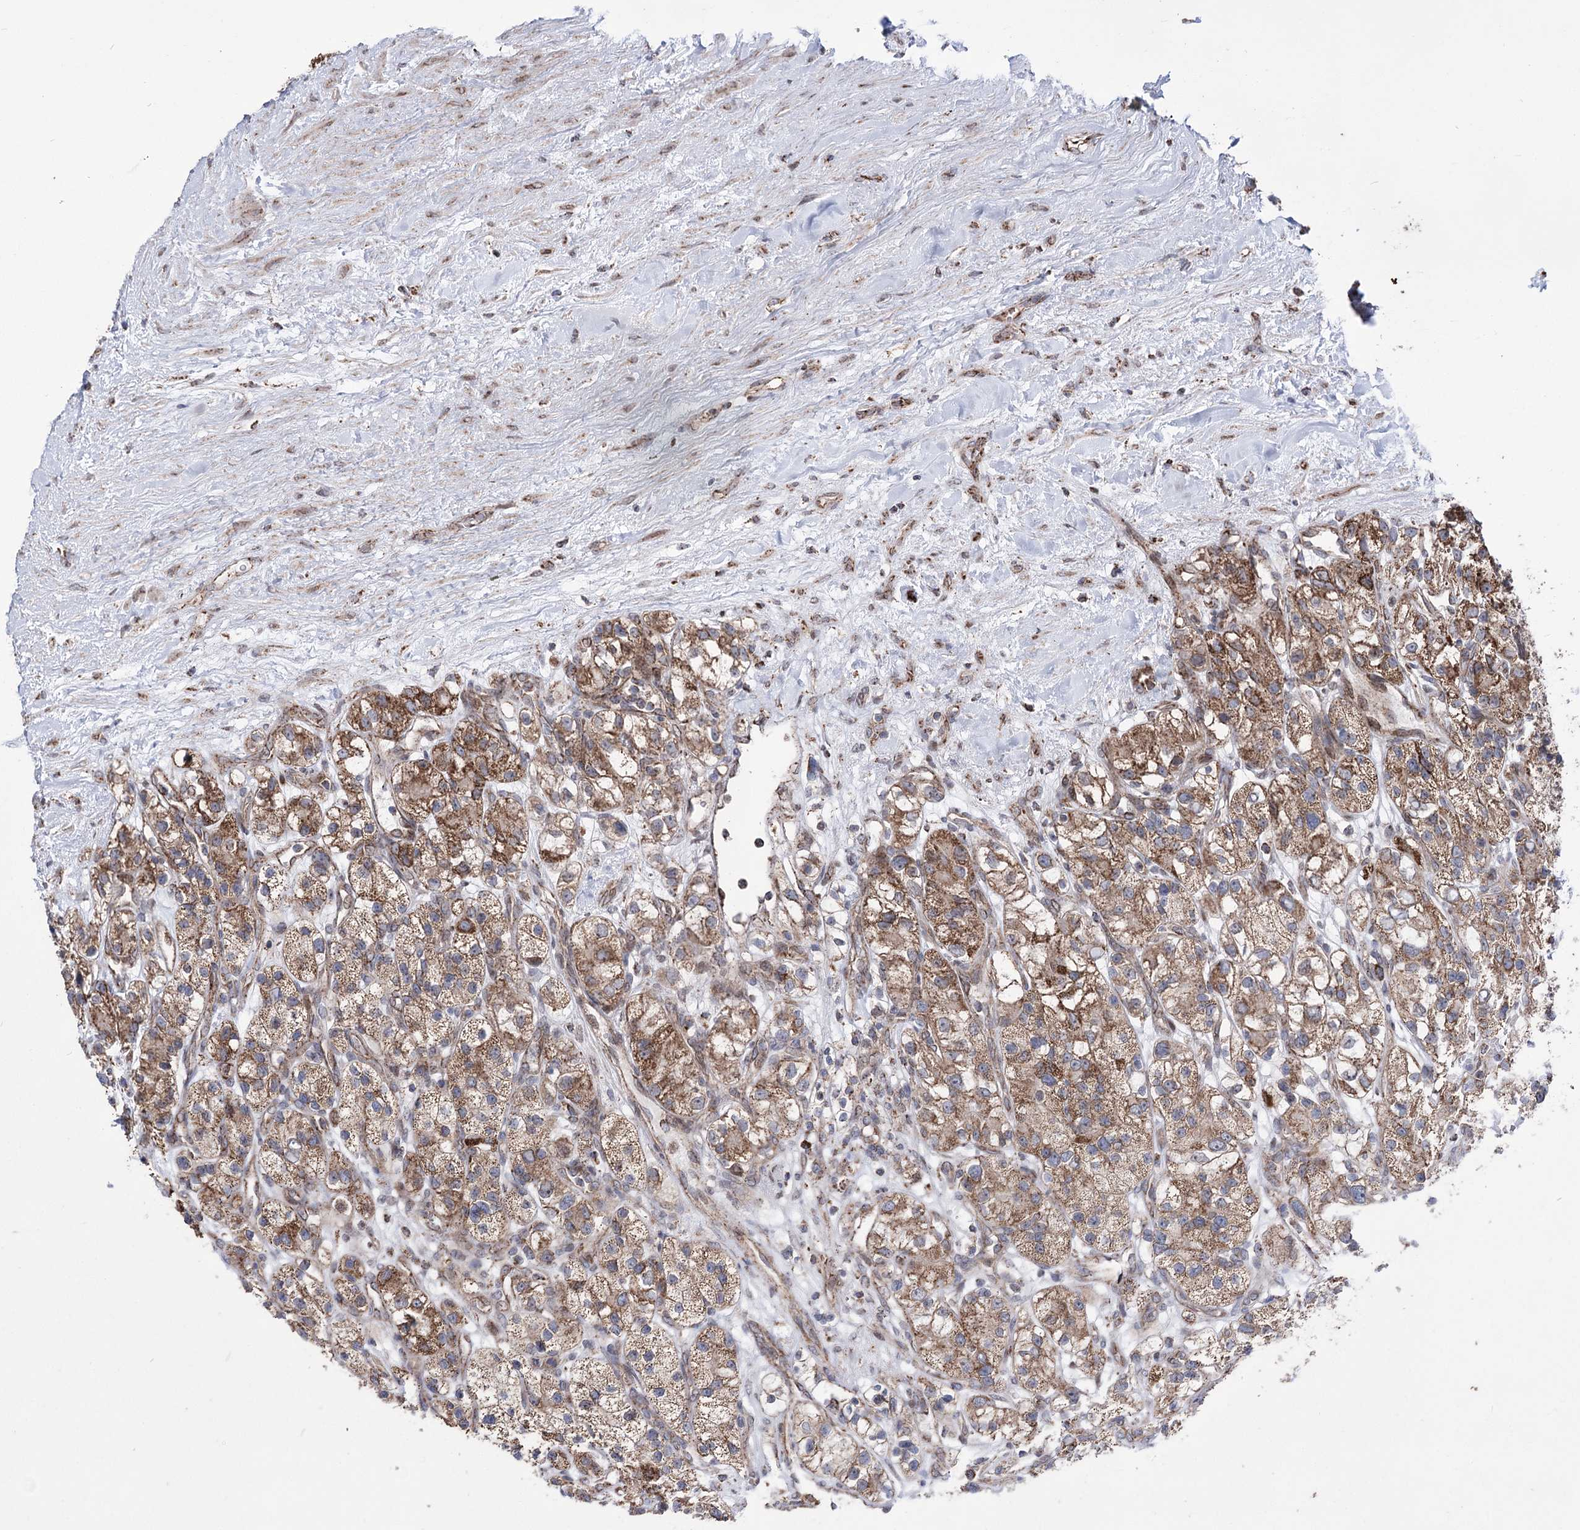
{"staining": {"intensity": "moderate", "quantity": ">75%", "location": "cytoplasmic/membranous"}, "tissue": "renal cancer", "cell_type": "Tumor cells", "image_type": "cancer", "snomed": [{"axis": "morphology", "description": "Adenocarcinoma, NOS"}, {"axis": "topography", "description": "Kidney"}], "caption": "Brown immunohistochemical staining in renal cancer shows moderate cytoplasmic/membranous expression in about >75% of tumor cells.", "gene": "CREB3L4", "patient": {"sex": "female", "age": 57}}